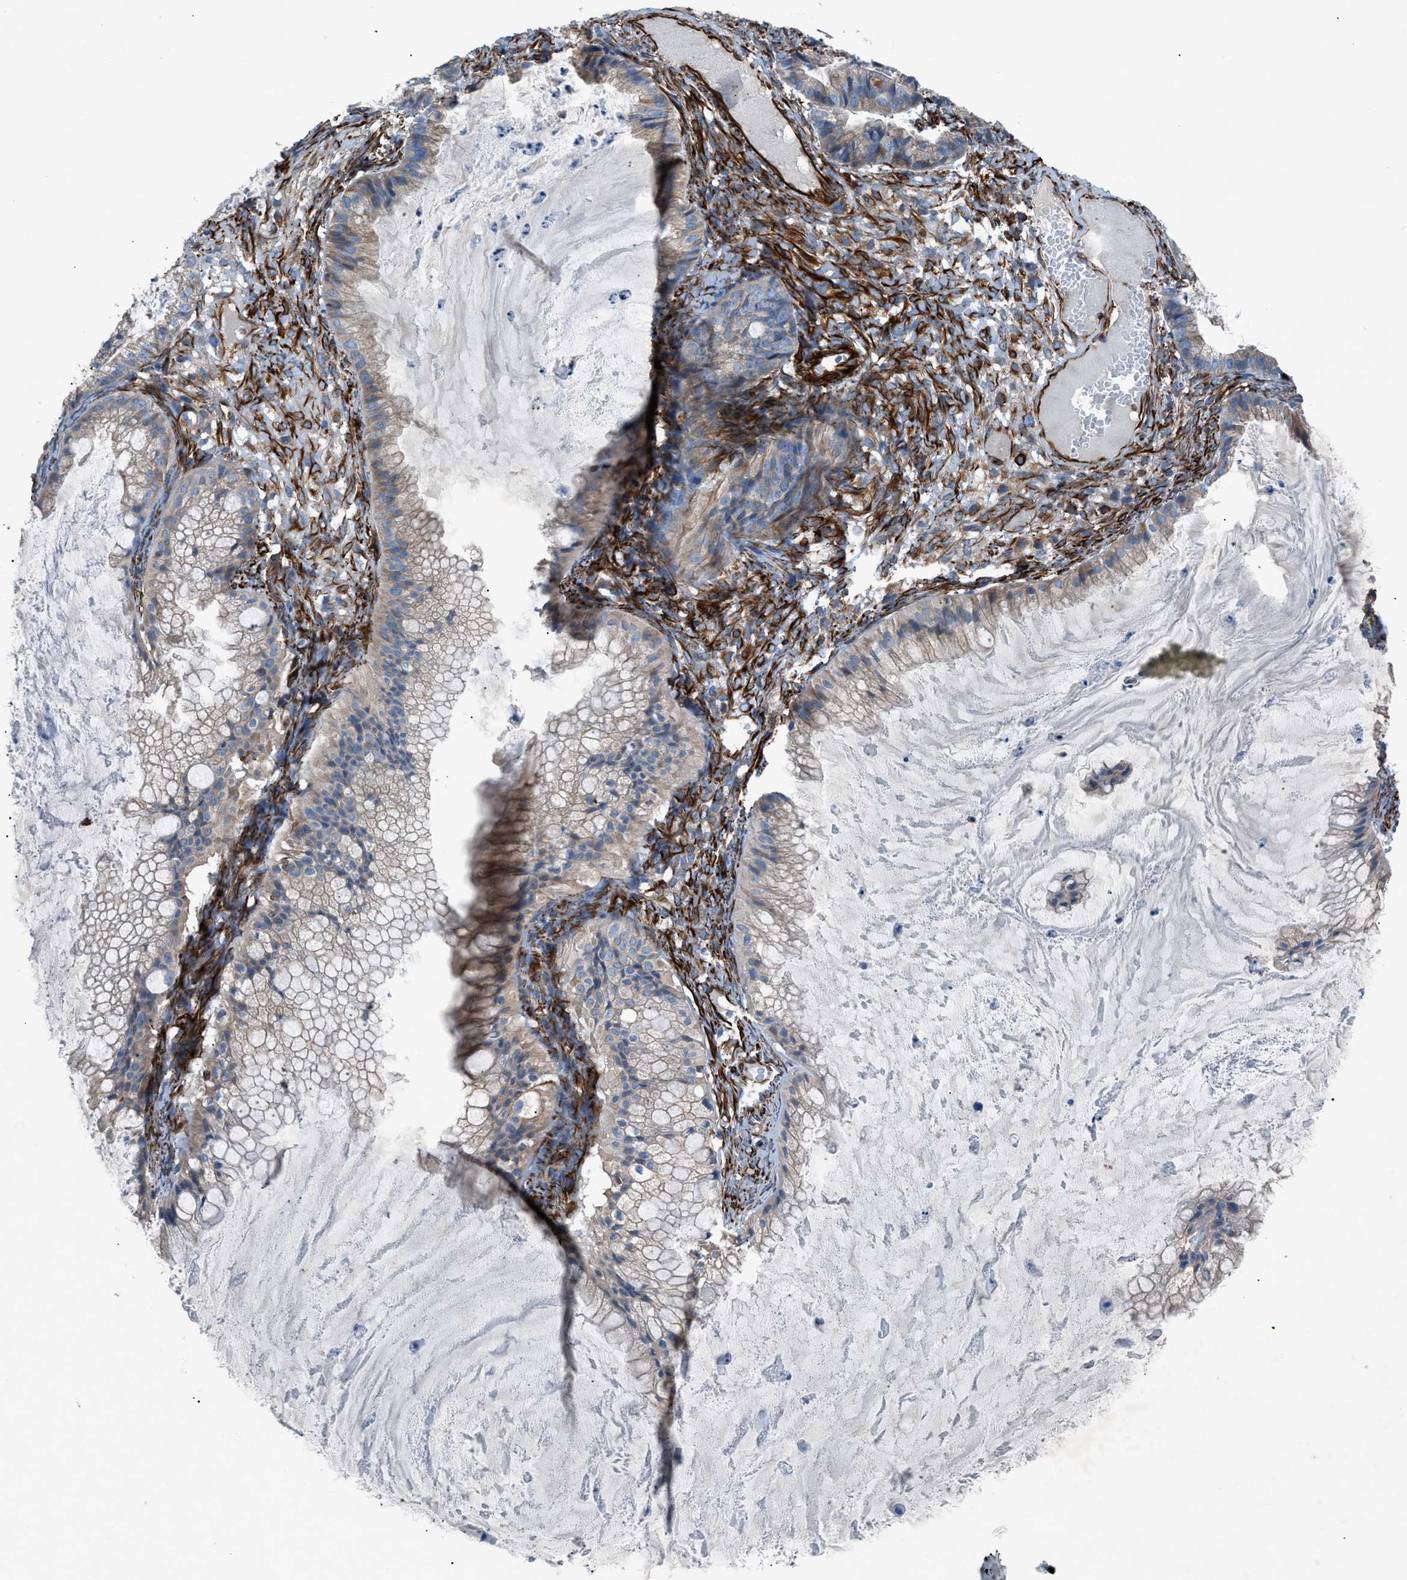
{"staining": {"intensity": "weak", "quantity": ">75%", "location": "cytoplasmic/membranous"}, "tissue": "ovarian cancer", "cell_type": "Tumor cells", "image_type": "cancer", "snomed": [{"axis": "morphology", "description": "Cystadenocarcinoma, mucinous, NOS"}, {"axis": "topography", "description": "Ovary"}], "caption": "Protein expression analysis of ovarian mucinous cystadenocarcinoma shows weak cytoplasmic/membranous positivity in approximately >75% of tumor cells. Using DAB (3,3'-diaminobenzidine) (brown) and hematoxylin (blue) stains, captured at high magnification using brightfield microscopy.", "gene": "CABP7", "patient": {"sex": "female", "age": 57}}